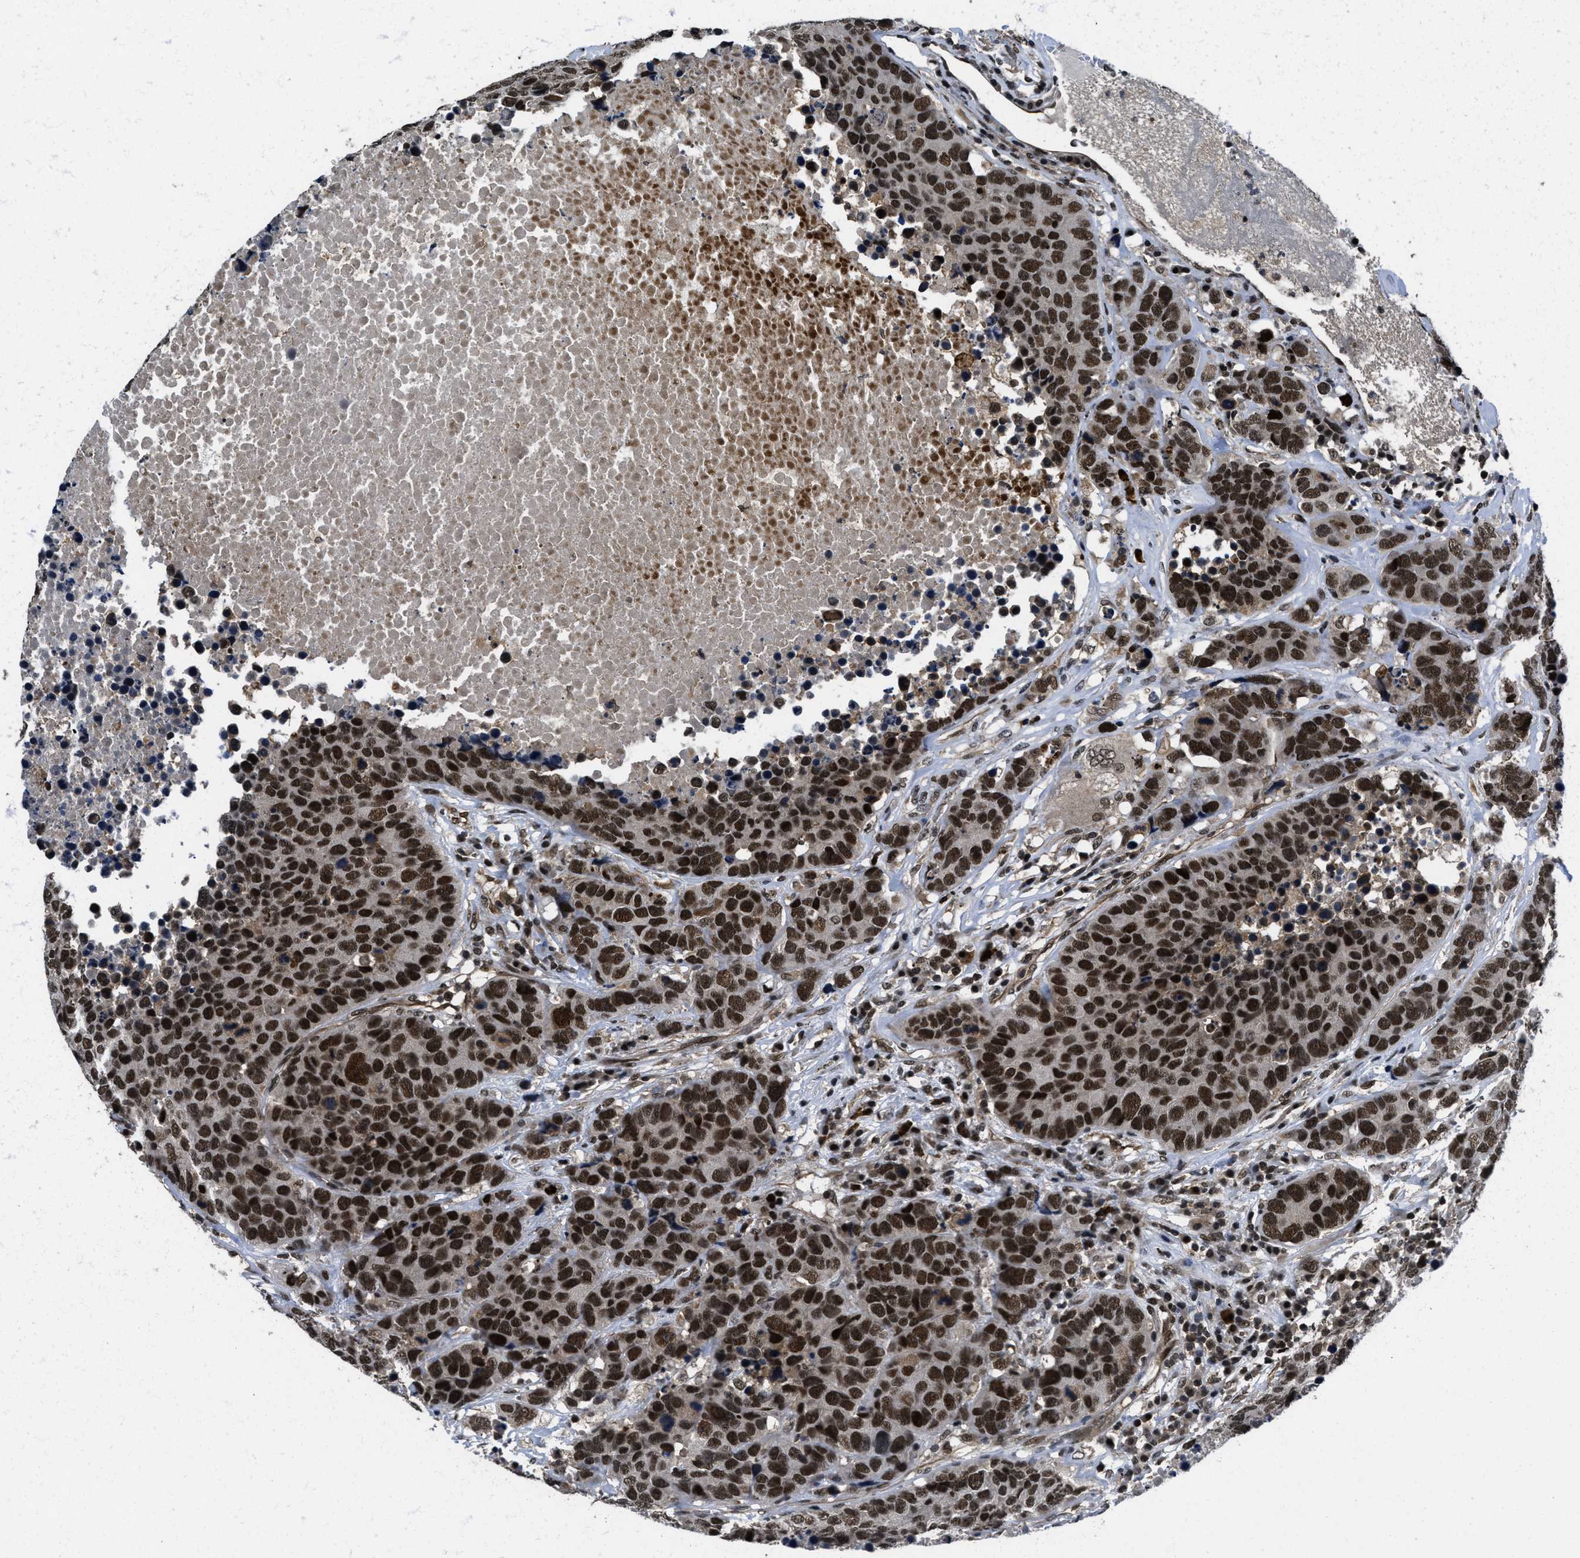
{"staining": {"intensity": "strong", "quantity": ">75%", "location": "nuclear"}, "tissue": "carcinoid", "cell_type": "Tumor cells", "image_type": "cancer", "snomed": [{"axis": "morphology", "description": "Carcinoid, malignant, NOS"}, {"axis": "topography", "description": "Lung"}], "caption": "Tumor cells demonstrate high levels of strong nuclear positivity in about >75% of cells in human carcinoid.", "gene": "CUL4B", "patient": {"sex": "male", "age": 60}}